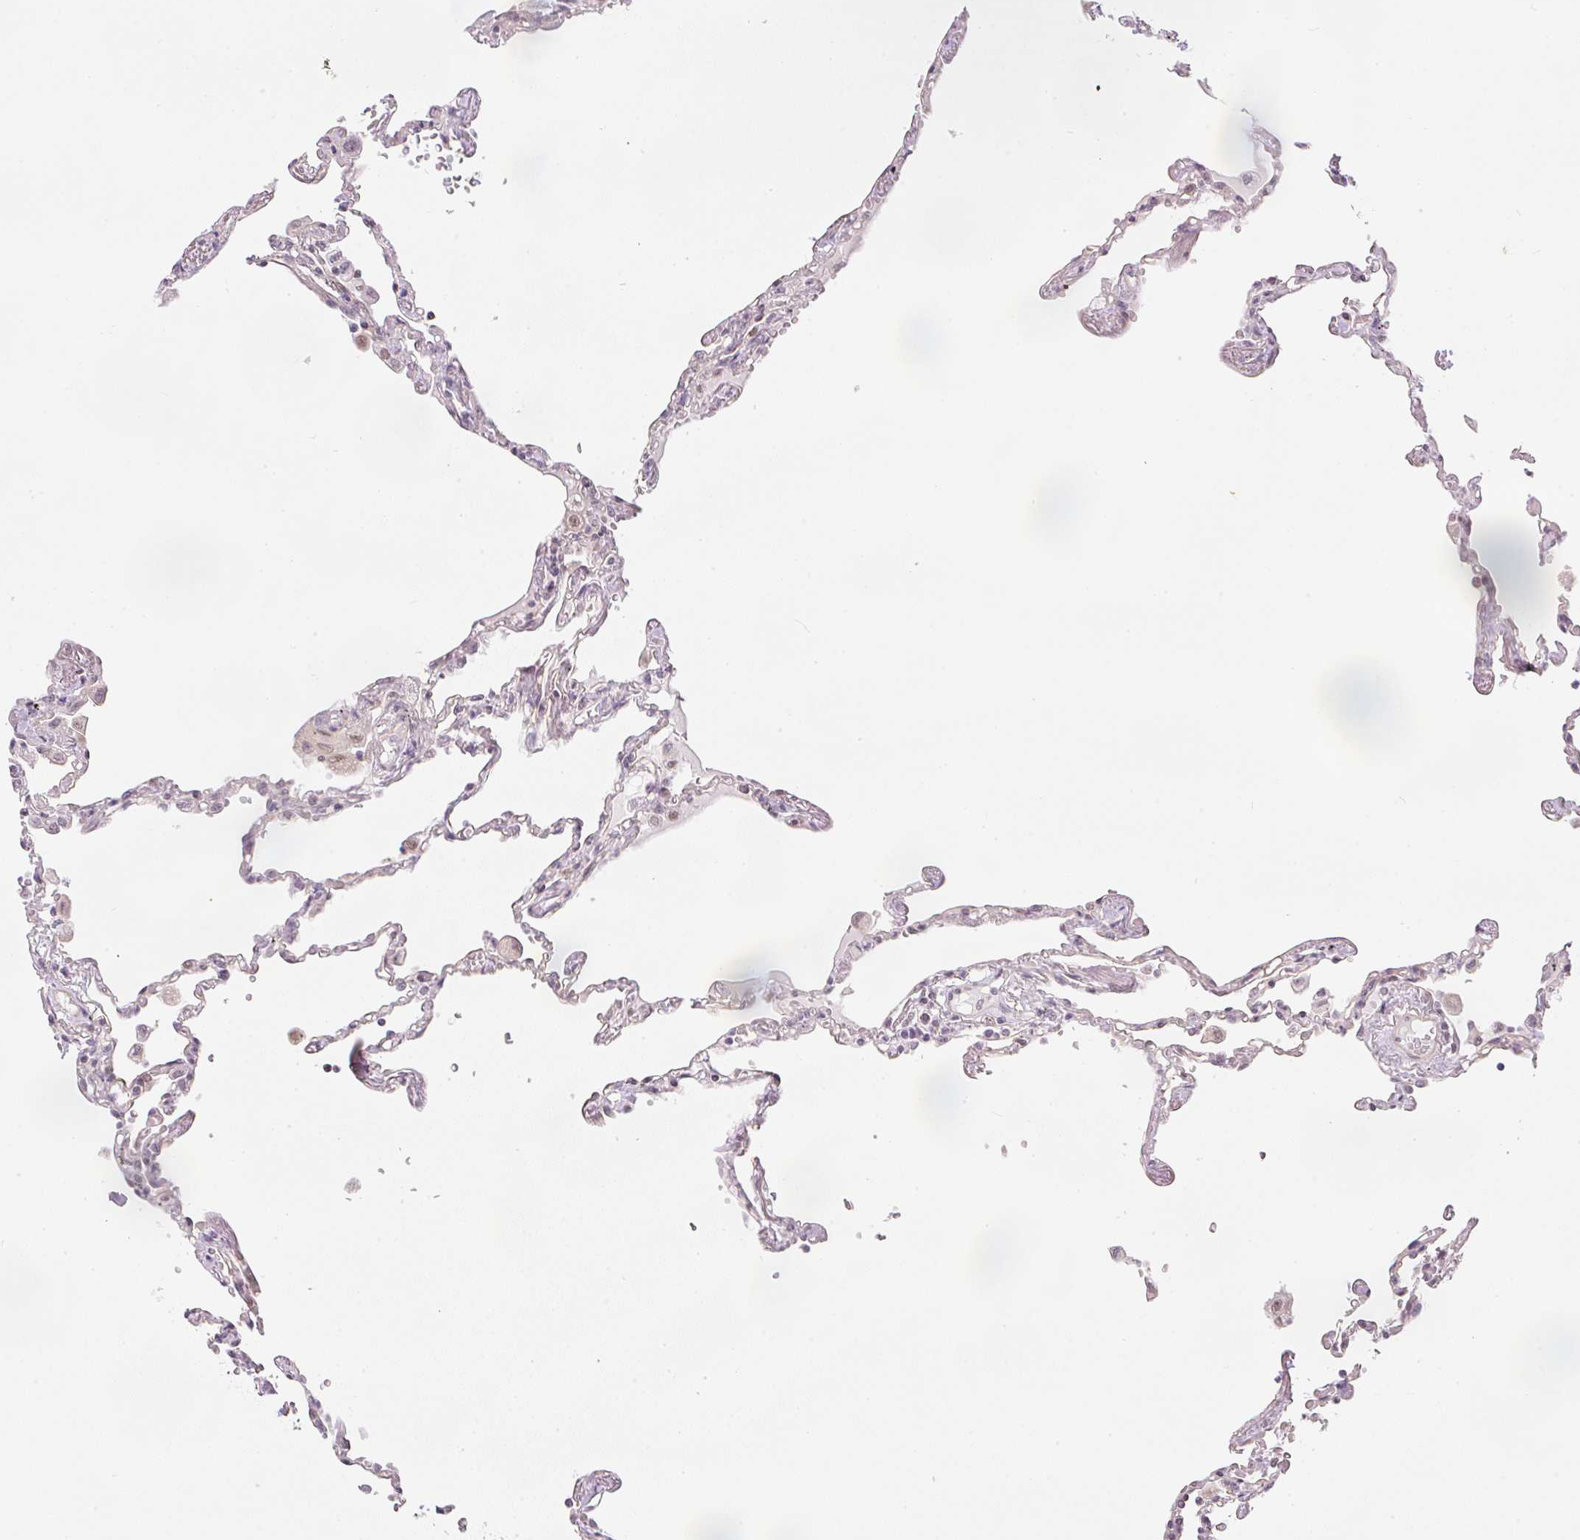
{"staining": {"intensity": "weak", "quantity": "<25%", "location": "nuclear"}, "tissue": "lung", "cell_type": "Alveolar cells", "image_type": "normal", "snomed": [{"axis": "morphology", "description": "Normal tissue, NOS"}, {"axis": "topography", "description": "Lung"}], "caption": "Lung stained for a protein using IHC reveals no expression alveolar cells.", "gene": "DPPA4", "patient": {"sex": "female", "age": 67}}